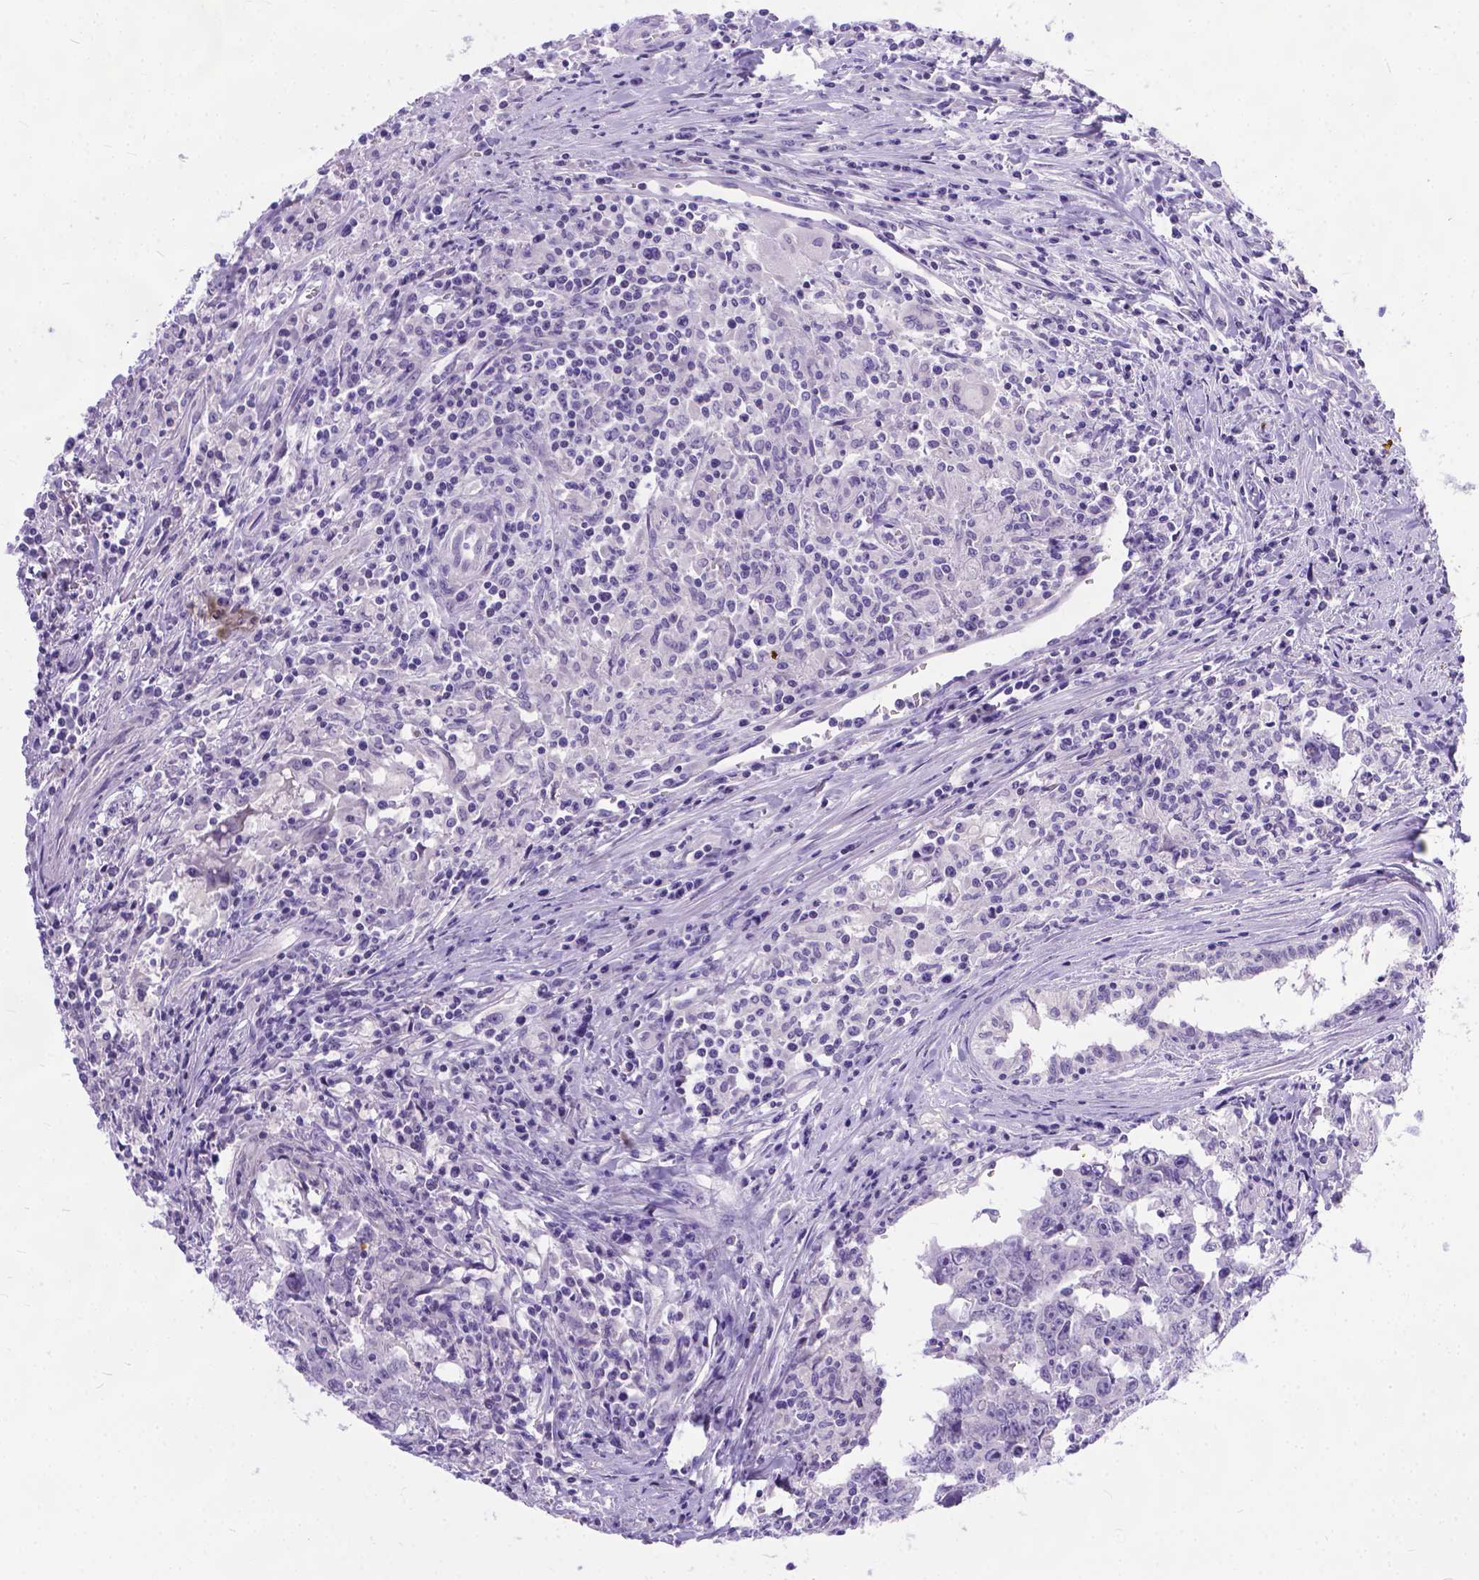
{"staining": {"intensity": "negative", "quantity": "none", "location": "none"}, "tissue": "testis cancer", "cell_type": "Tumor cells", "image_type": "cancer", "snomed": [{"axis": "morphology", "description": "Carcinoma, Embryonal, NOS"}, {"axis": "topography", "description": "Testis"}], "caption": "Immunohistochemical staining of embryonal carcinoma (testis) reveals no significant positivity in tumor cells.", "gene": "TTLL6", "patient": {"sex": "male", "age": 22}}